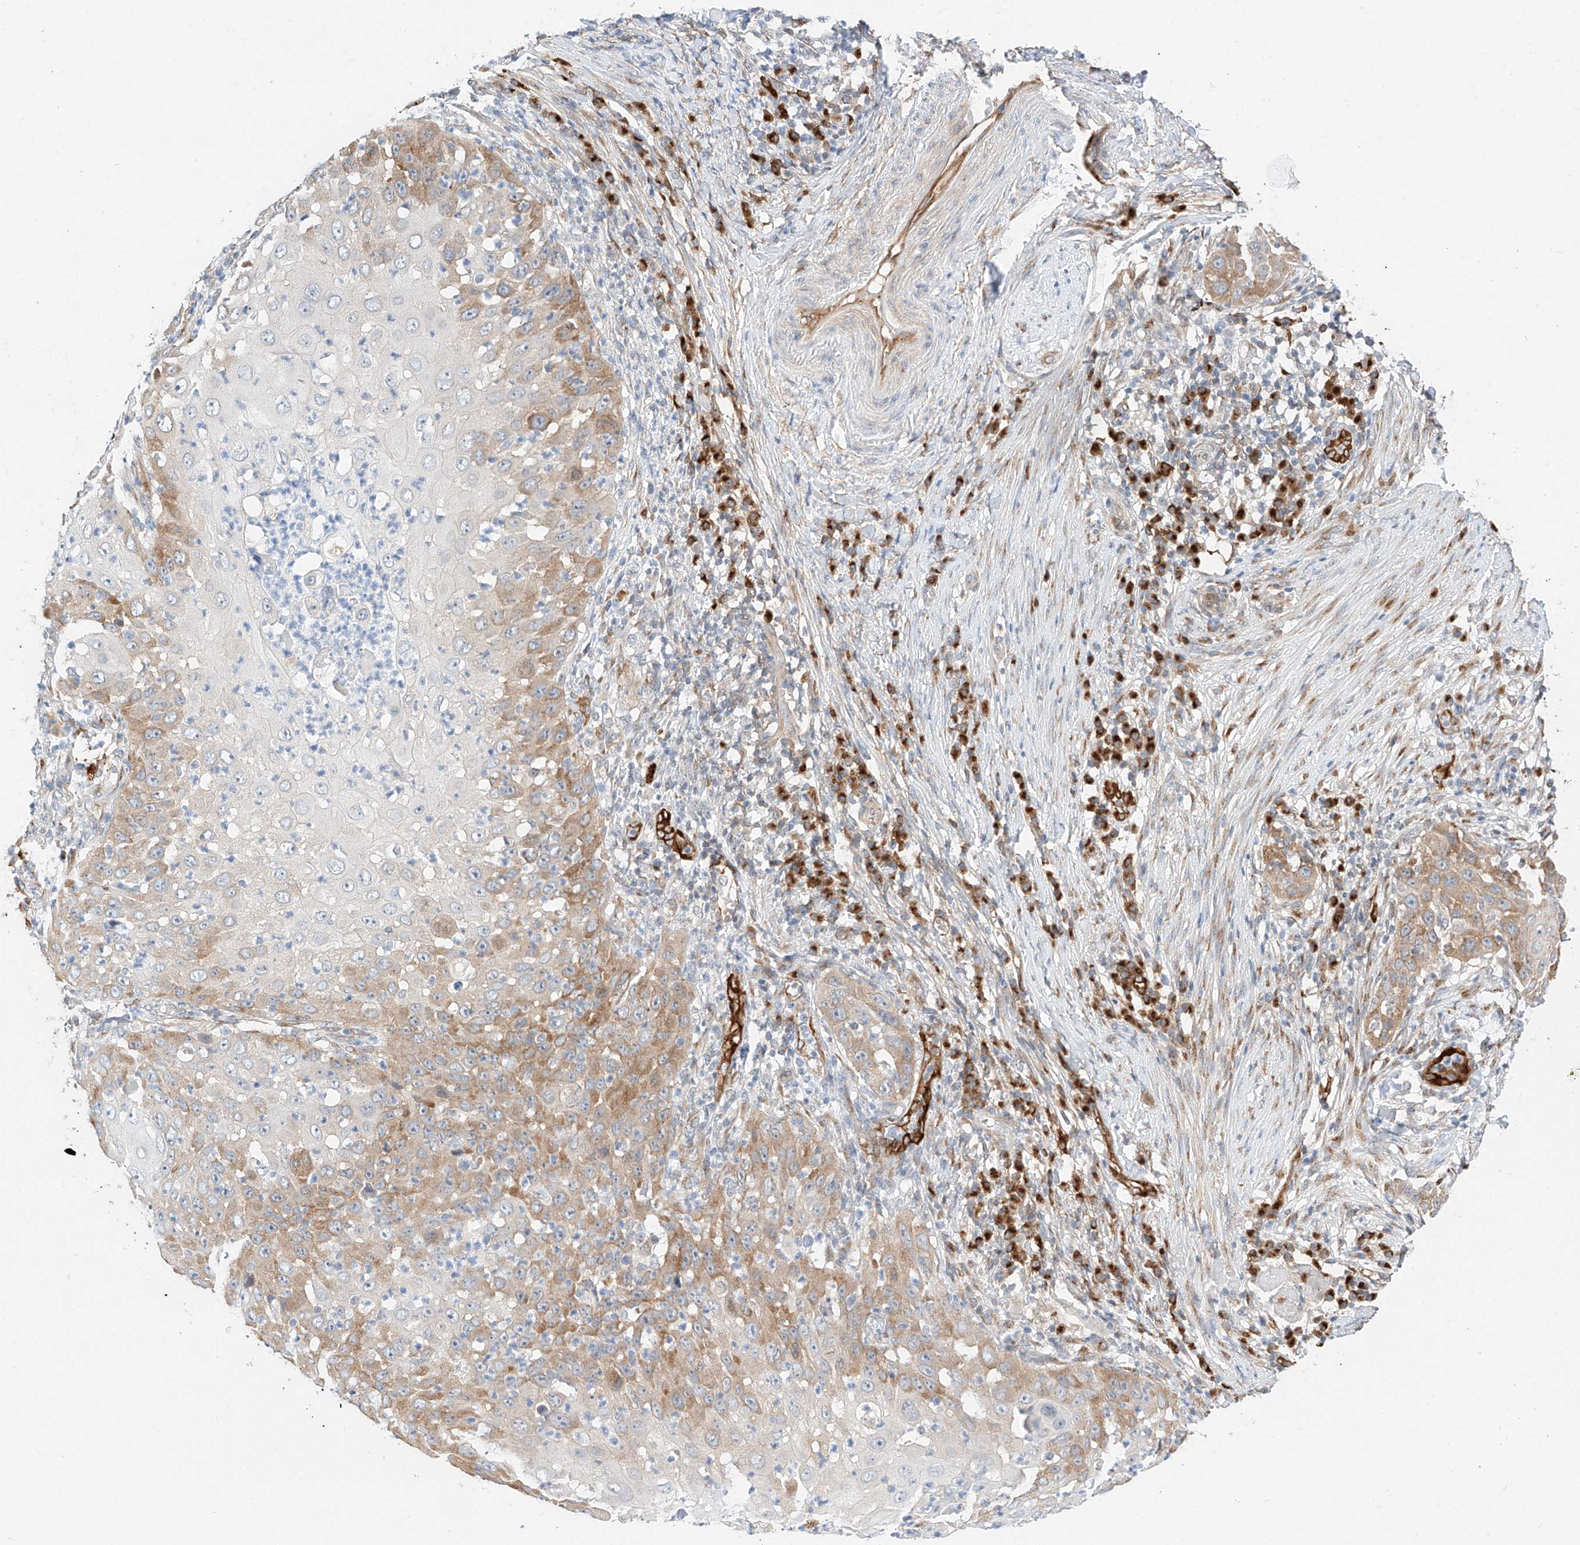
{"staining": {"intensity": "moderate", "quantity": "<25%", "location": "cytoplasmic/membranous"}, "tissue": "skin cancer", "cell_type": "Tumor cells", "image_type": "cancer", "snomed": [{"axis": "morphology", "description": "Squamous cell carcinoma, NOS"}, {"axis": "topography", "description": "Skin"}], "caption": "An immunohistochemistry (IHC) image of tumor tissue is shown. Protein staining in brown shows moderate cytoplasmic/membranous positivity in skin cancer within tumor cells.", "gene": "CARMIL1", "patient": {"sex": "female", "age": 44}}